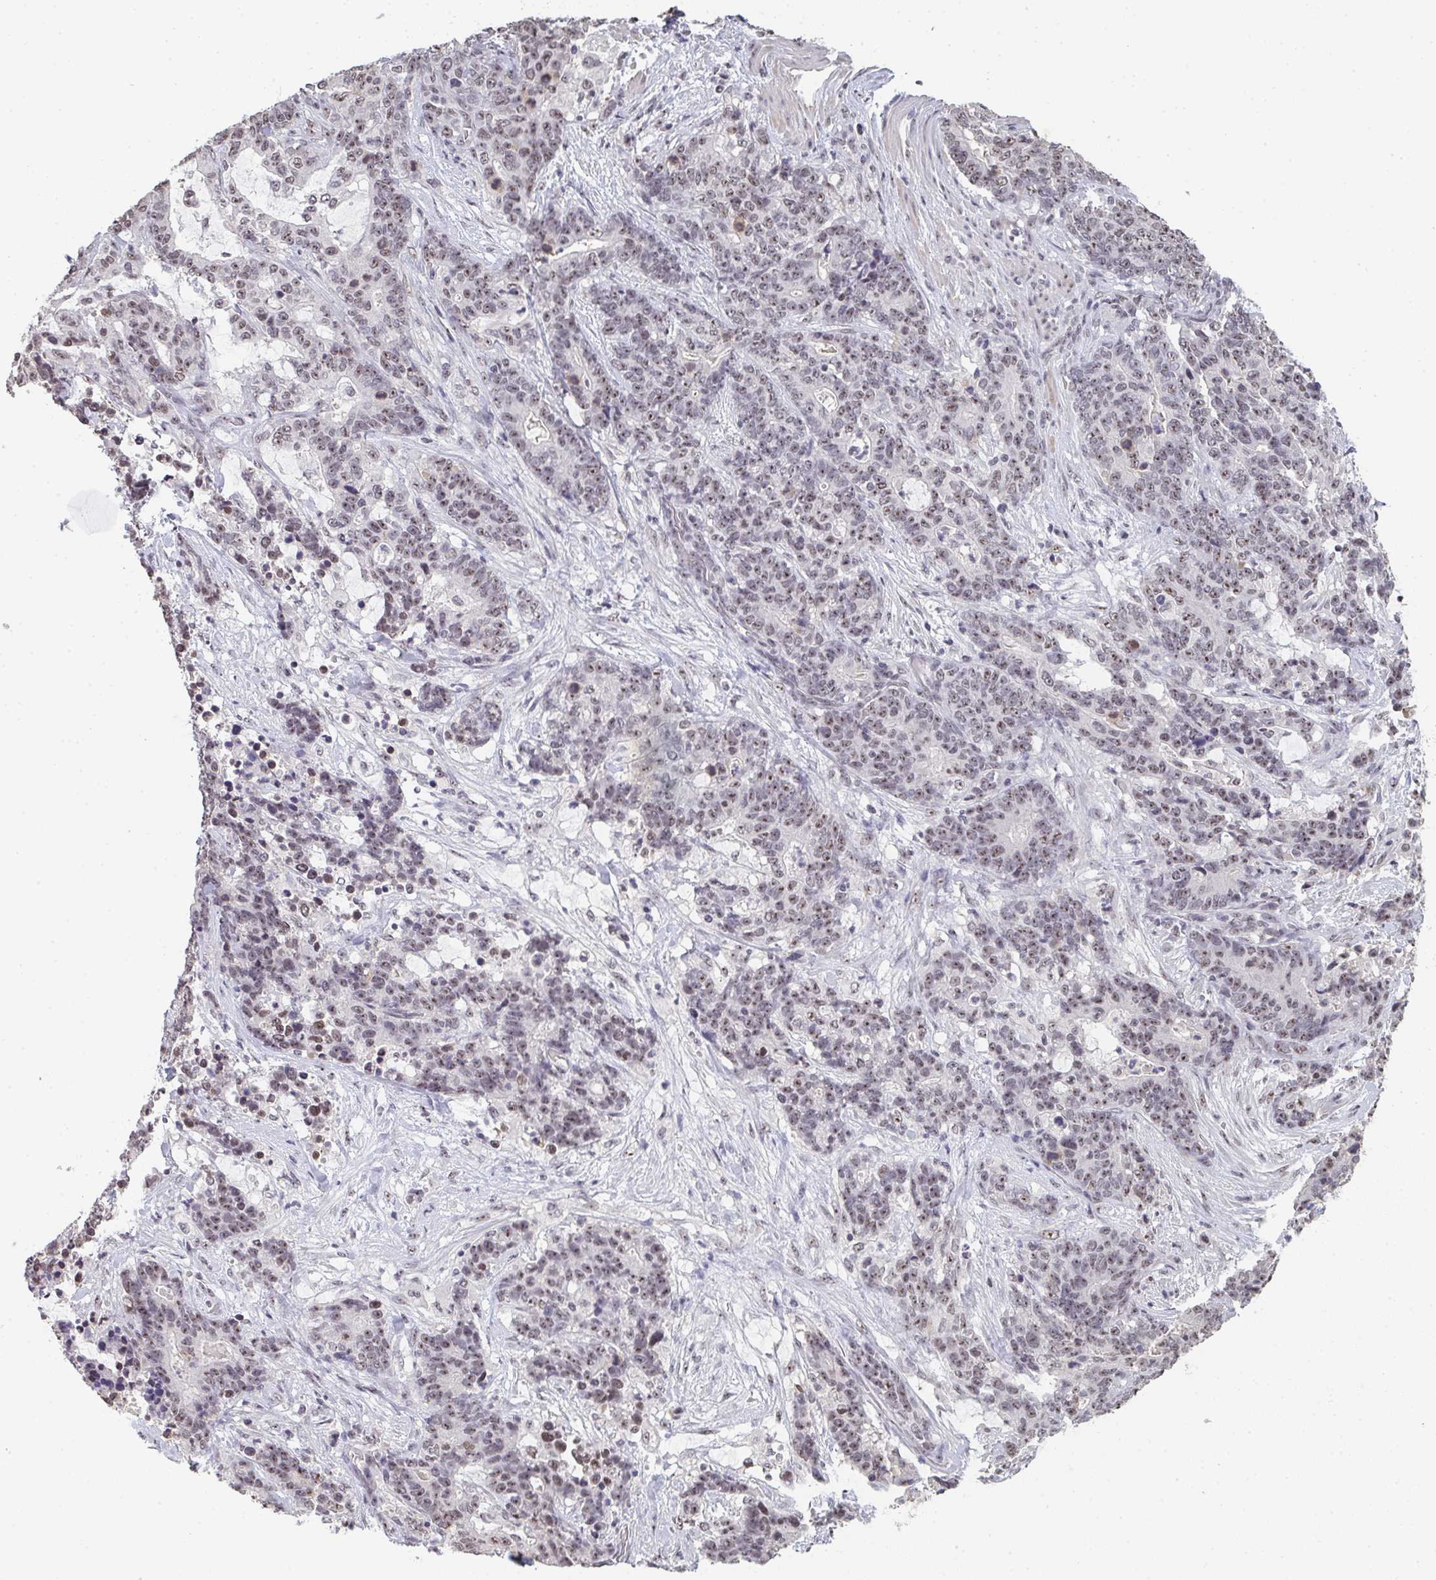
{"staining": {"intensity": "moderate", "quantity": ">75%", "location": "nuclear"}, "tissue": "stomach cancer", "cell_type": "Tumor cells", "image_type": "cancer", "snomed": [{"axis": "morphology", "description": "Normal tissue, NOS"}, {"axis": "morphology", "description": "Adenocarcinoma, NOS"}, {"axis": "topography", "description": "Stomach"}], "caption": "Immunohistochemical staining of stomach adenocarcinoma demonstrates medium levels of moderate nuclear staining in about >75% of tumor cells.", "gene": "DKC1", "patient": {"sex": "female", "age": 64}}